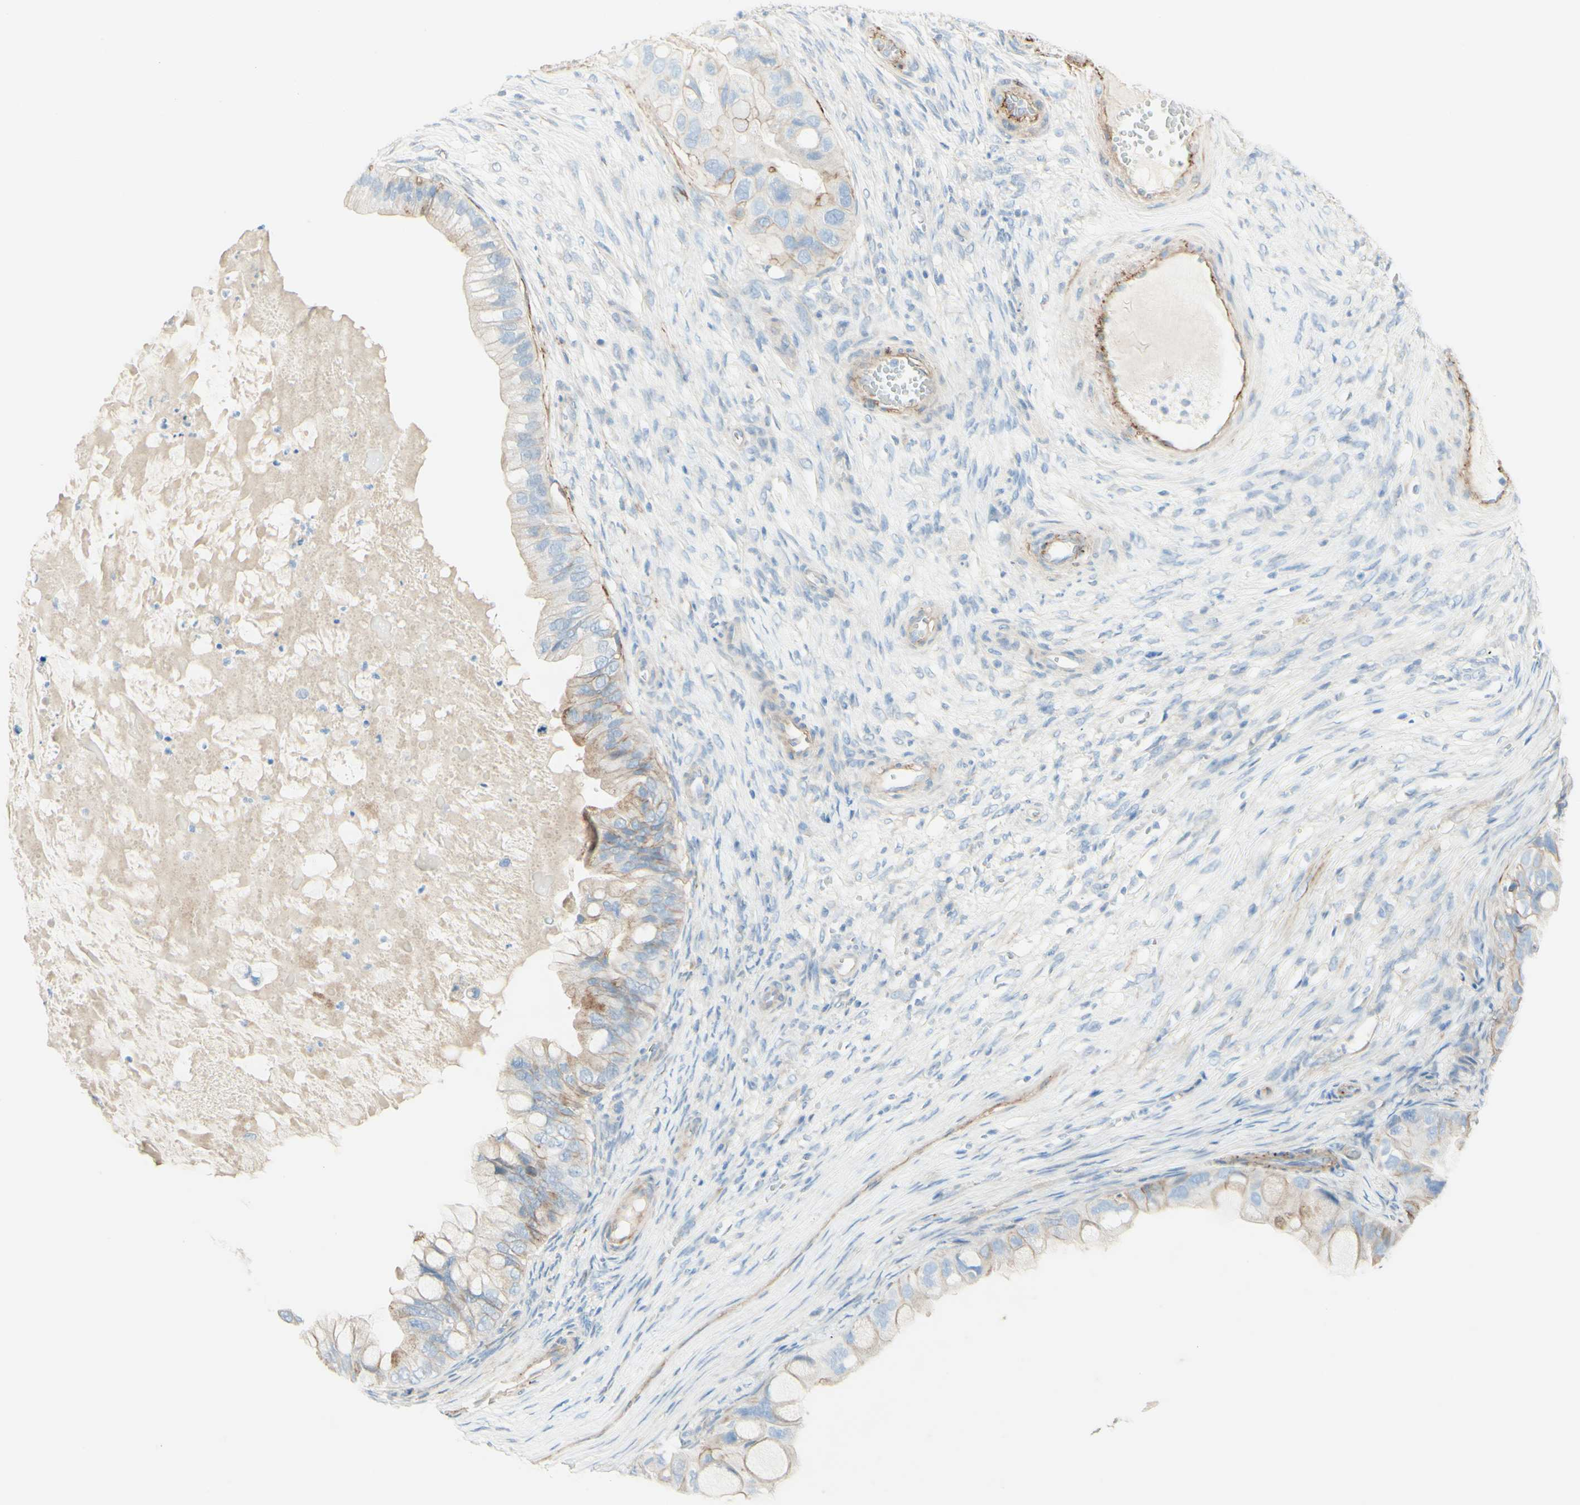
{"staining": {"intensity": "moderate", "quantity": "25%-75%", "location": "cytoplasmic/membranous"}, "tissue": "ovarian cancer", "cell_type": "Tumor cells", "image_type": "cancer", "snomed": [{"axis": "morphology", "description": "Cystadenocarcinoma, mucinous, NOS"}, {"axis": "topography", "description": "Ovary"}], "caption": "A histopathology image of ovarian cancer stained for a protein shows moderate cytoplasmic/membranous brown staining in tumor cells.", "gene": "ALCAM", "patient": {"sex": "female", "age": 80}}